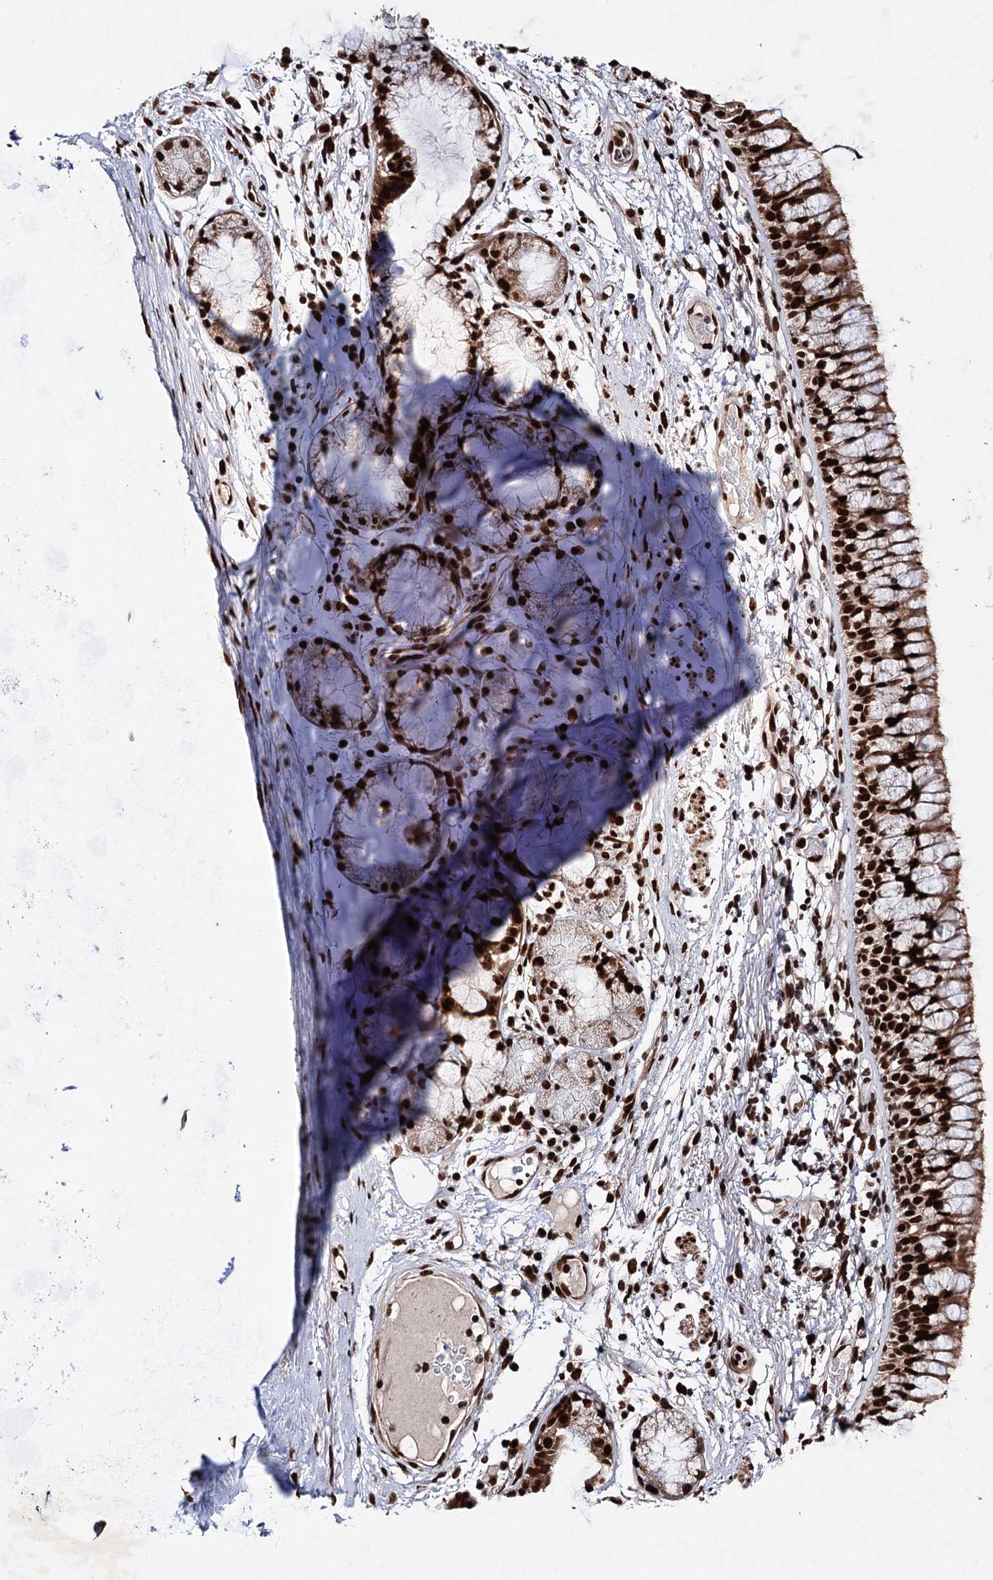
{"staining": {"intensity": "strong", "quantity": ">75%", "location": "nuclear"}, "tissue": "bronchus", "cell_type": "Respiratory epithelial cells", "image_type": "normal", "snomed": [{"axis": "morphology", "description": "Normal tissue, NOS"}, {"axis": "topography", "description": "Cartilage tissue"}, {"axis": "topography", "description": "Bronchus"}], "caption": "Immunohistochemistry (IHC) histopathology image of benign bronchus: bronchus stained using immunohistochemistry (IHC) exhibits high levels of strong protein expression localized specifically in the nuclear of respiratory epithelial cells, appearing as a nuclear brown color.", "gene": "MATR3", "patient": {"sex": "female", "age": 73}}